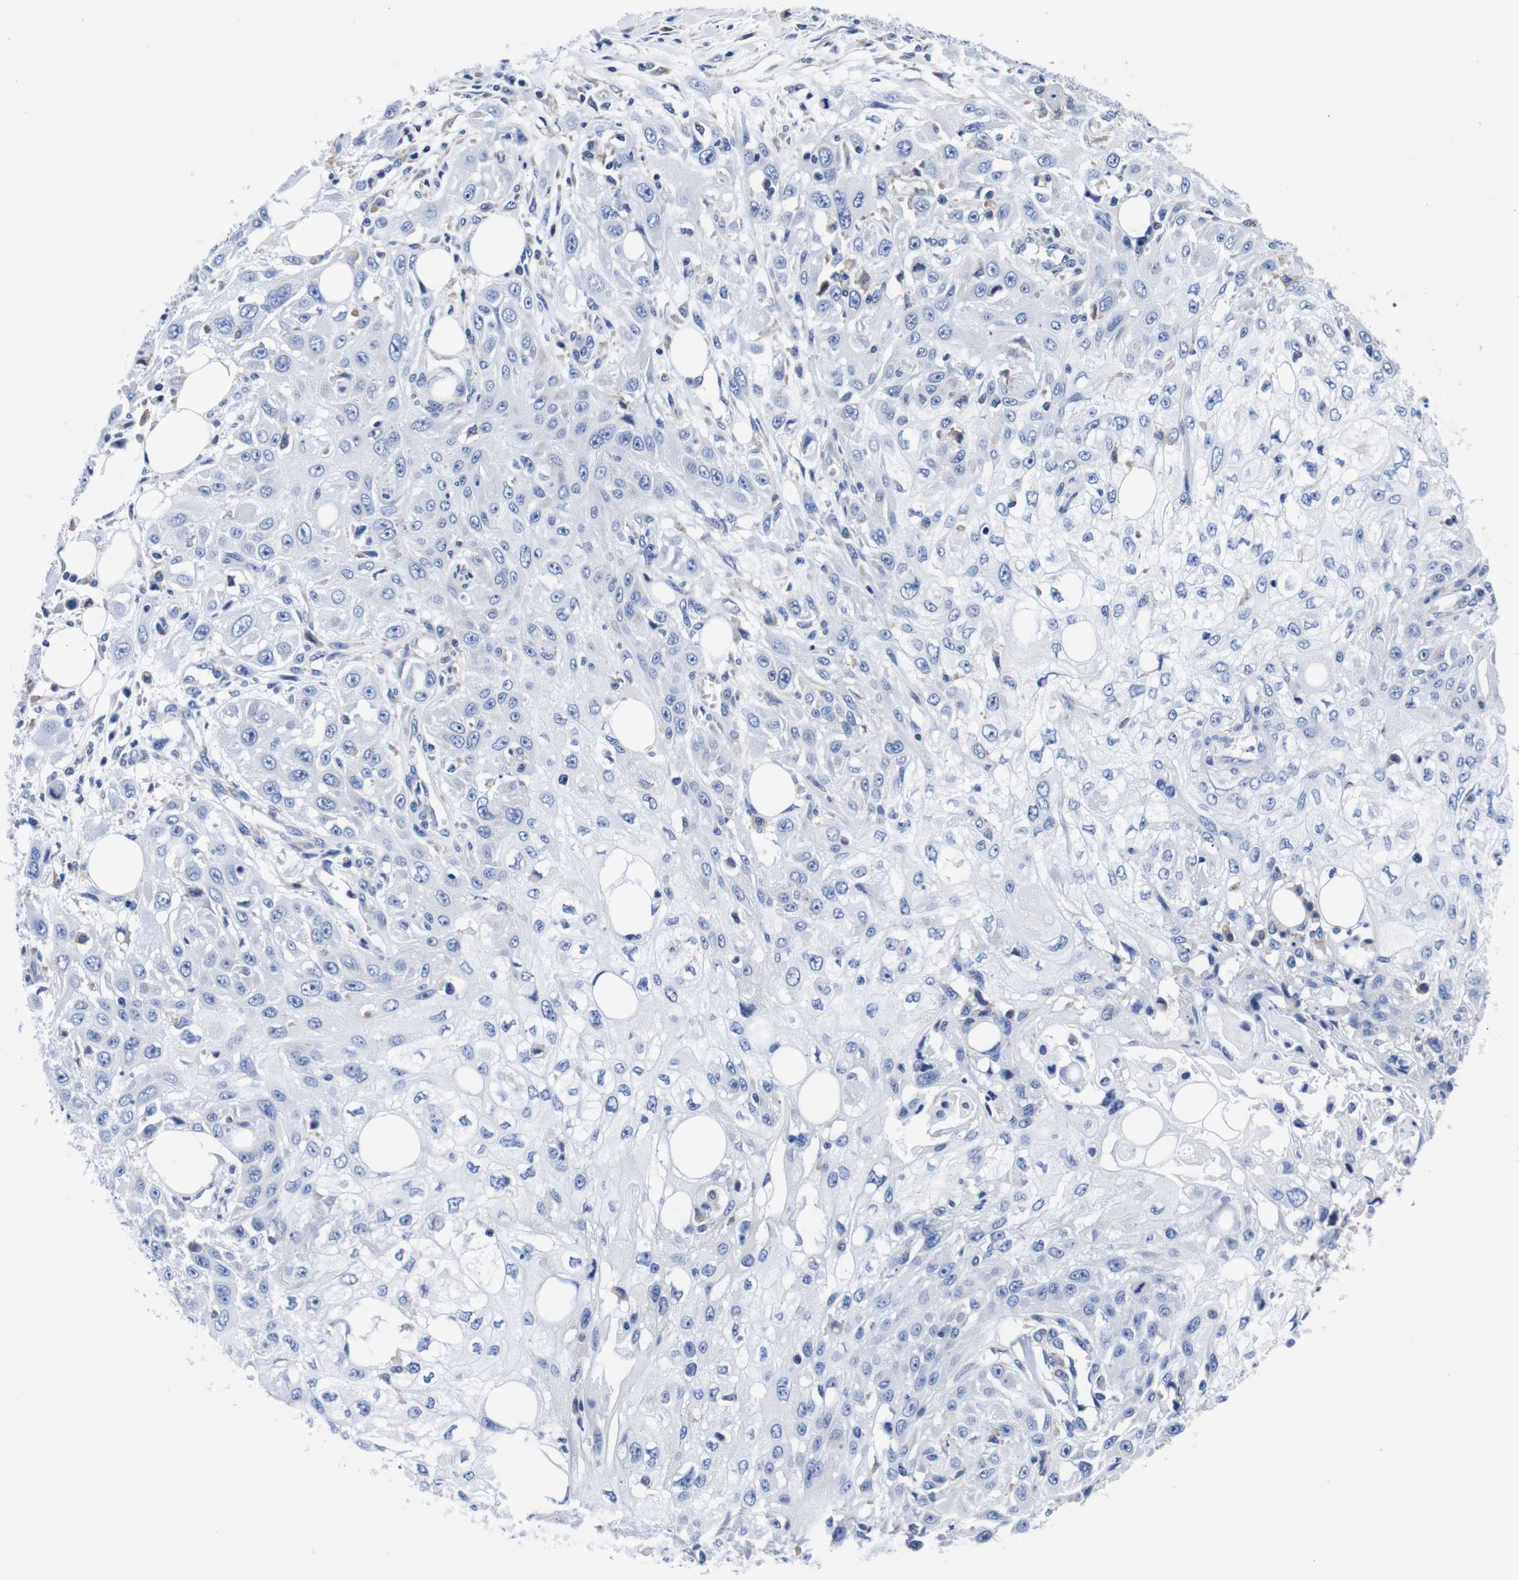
{"staining": {"intensity": "negative", "quantity": "none", "location": "none"}, "tissue": "skin cancer", "cell_type": "Tumor cells", "image_type": "cancer", "snomed": [{"axis": "morphology", "description": "Squamous cell carcinoma, NOS"}, {"axis": "topography", "description": "Skin"}], "caption": "Immunohistochemistry photomicrograph of neoplastic tissue: human squamous cell carcinoma (skin) stained with DAB reveals no significant protein staining in tumor cells.", "gene": "CLEC4G", "patient": {"sex": "male", "age": 75}}